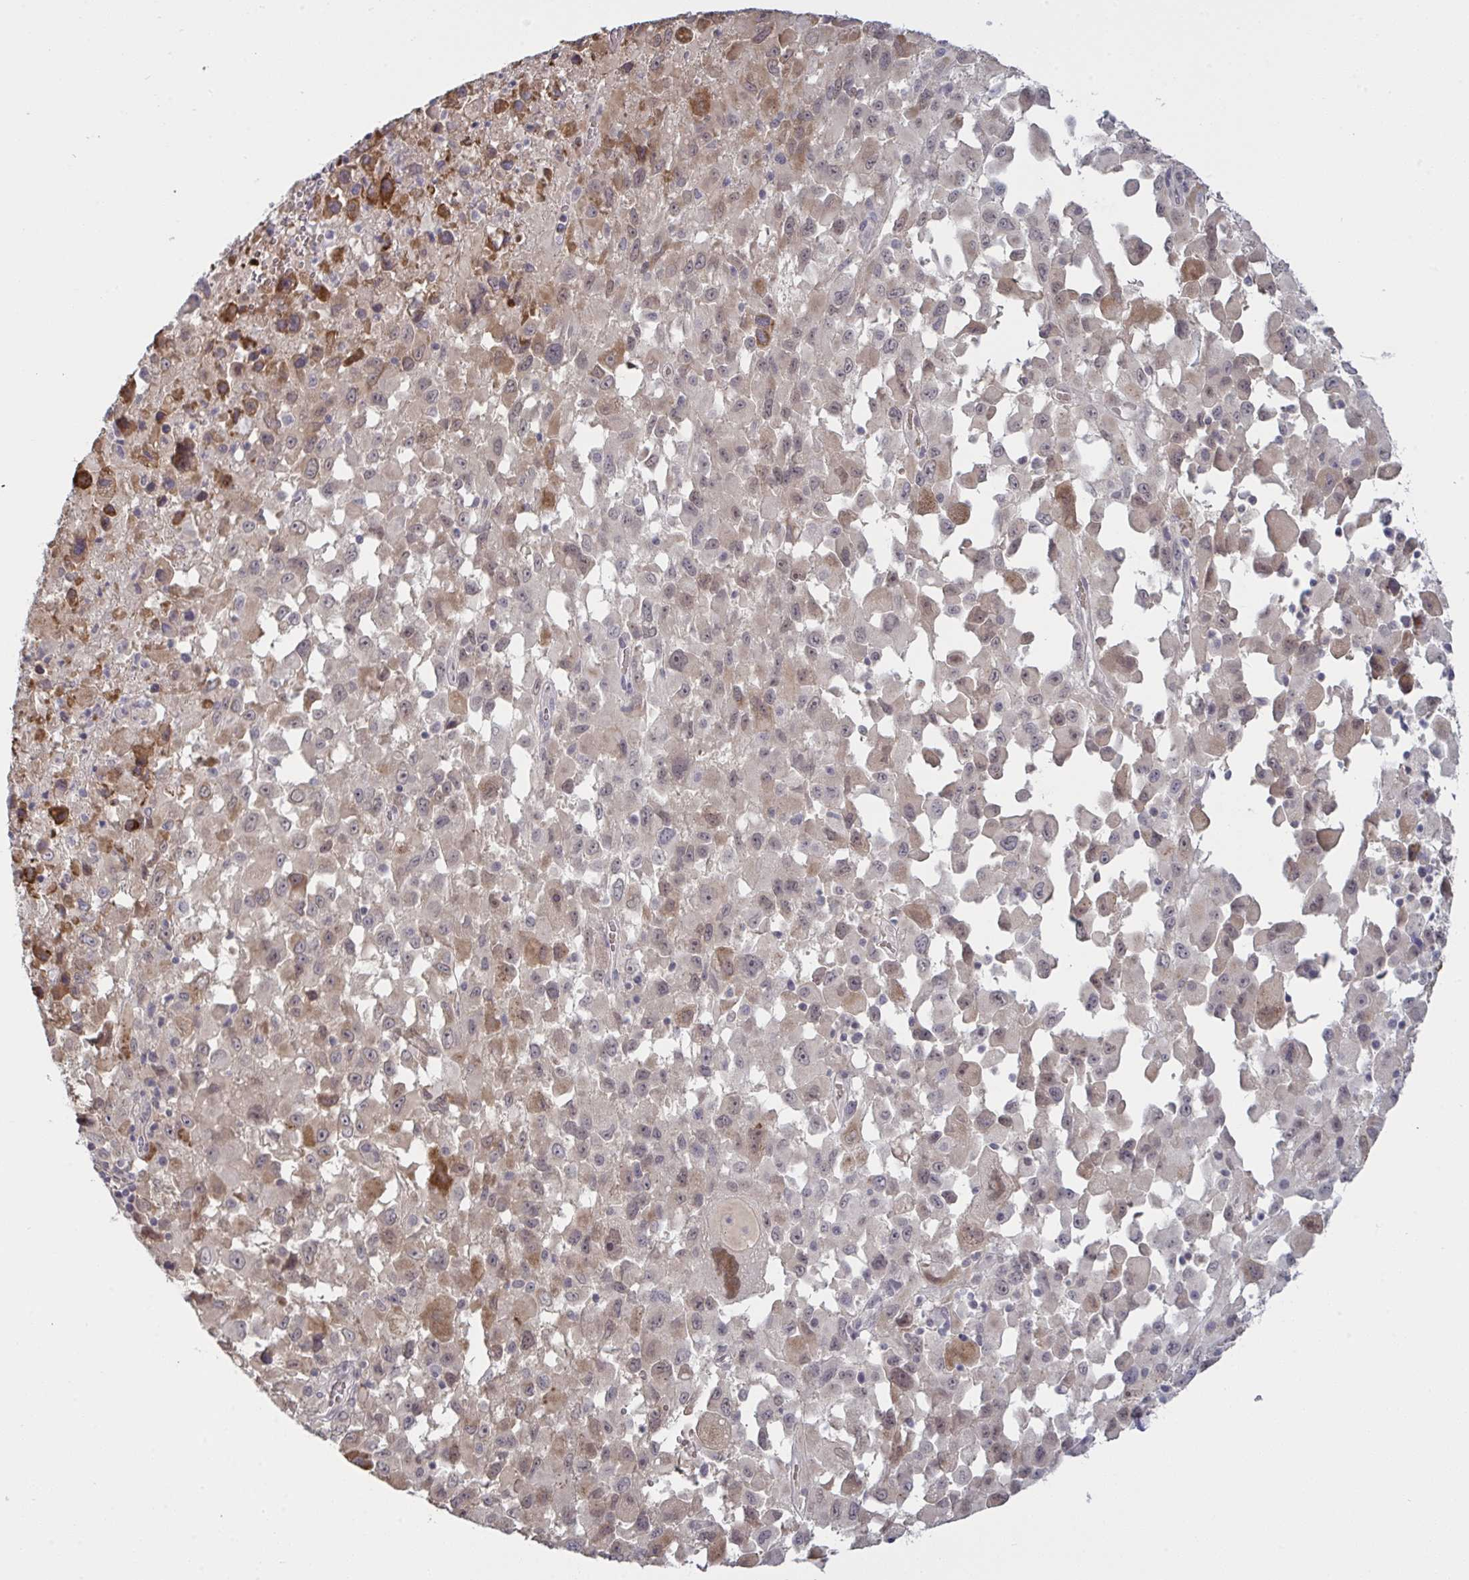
{"staining": {"intensity": "moderate", "quantity": "<25%", "location": "cytoplasmic/membranous,nuclear"}, "tissue": "melanoma", "cell_type": "Tumor cells", "image_type": "cancer", "snomed": [{"axis": "morphology", "description": "Malignant melanoma, Metastatic site"}, {"axis": "topography", "description": "Soft tissue"}], "caption": "High-magnification brightfield microscopy of melanoma stained with DAB (3,3'-diaminobenzidine) (brown) and counterstained with hematoxylin (blue). tumor cells exhibit moderate cytoplasmic/membranous and nuclear staining is present in approximately<25% of cells.", "gene": "ZNF784", "patient": {"sex": "male", "age": 50}}